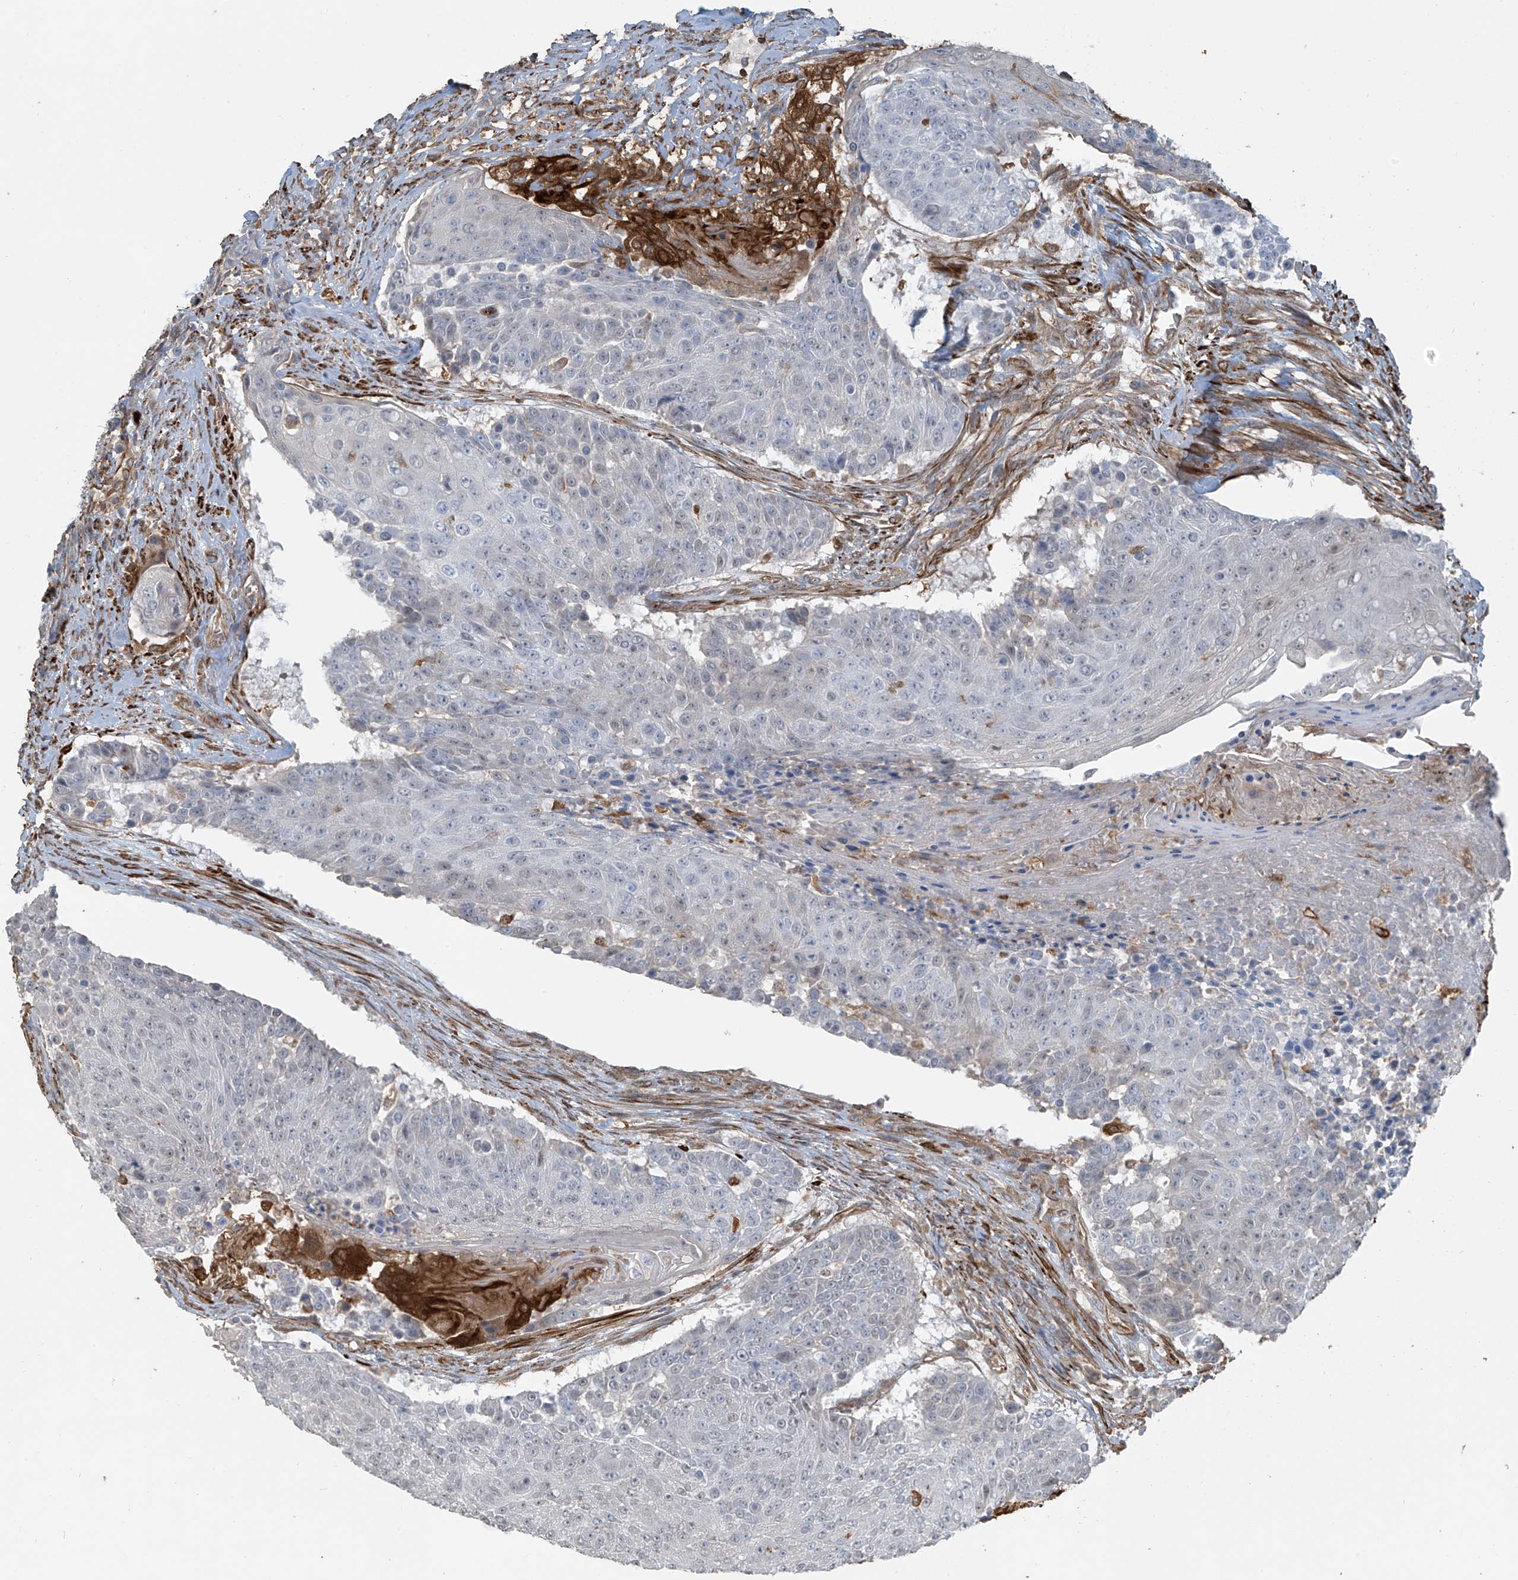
{"staining": {"intensity": "negative", "quantity": "none", "location": "none"}, "tissue": "urothelial cancer", "cell_type": "Tumor cells", "image_type": "cancer", "snomed": [{"axis": "morphology", "description": "Urothelial carcinoma, High grade"}, {"axis": "topography", "description": "Urinary bladder"}], "caption": "IHC micrograph of urothelial cancer stained for a protein (brown), which demonstrates no expression in tumor cells.", "gene": "SH3BGRL3", "patient": {"sex": "female", "age": 63}}